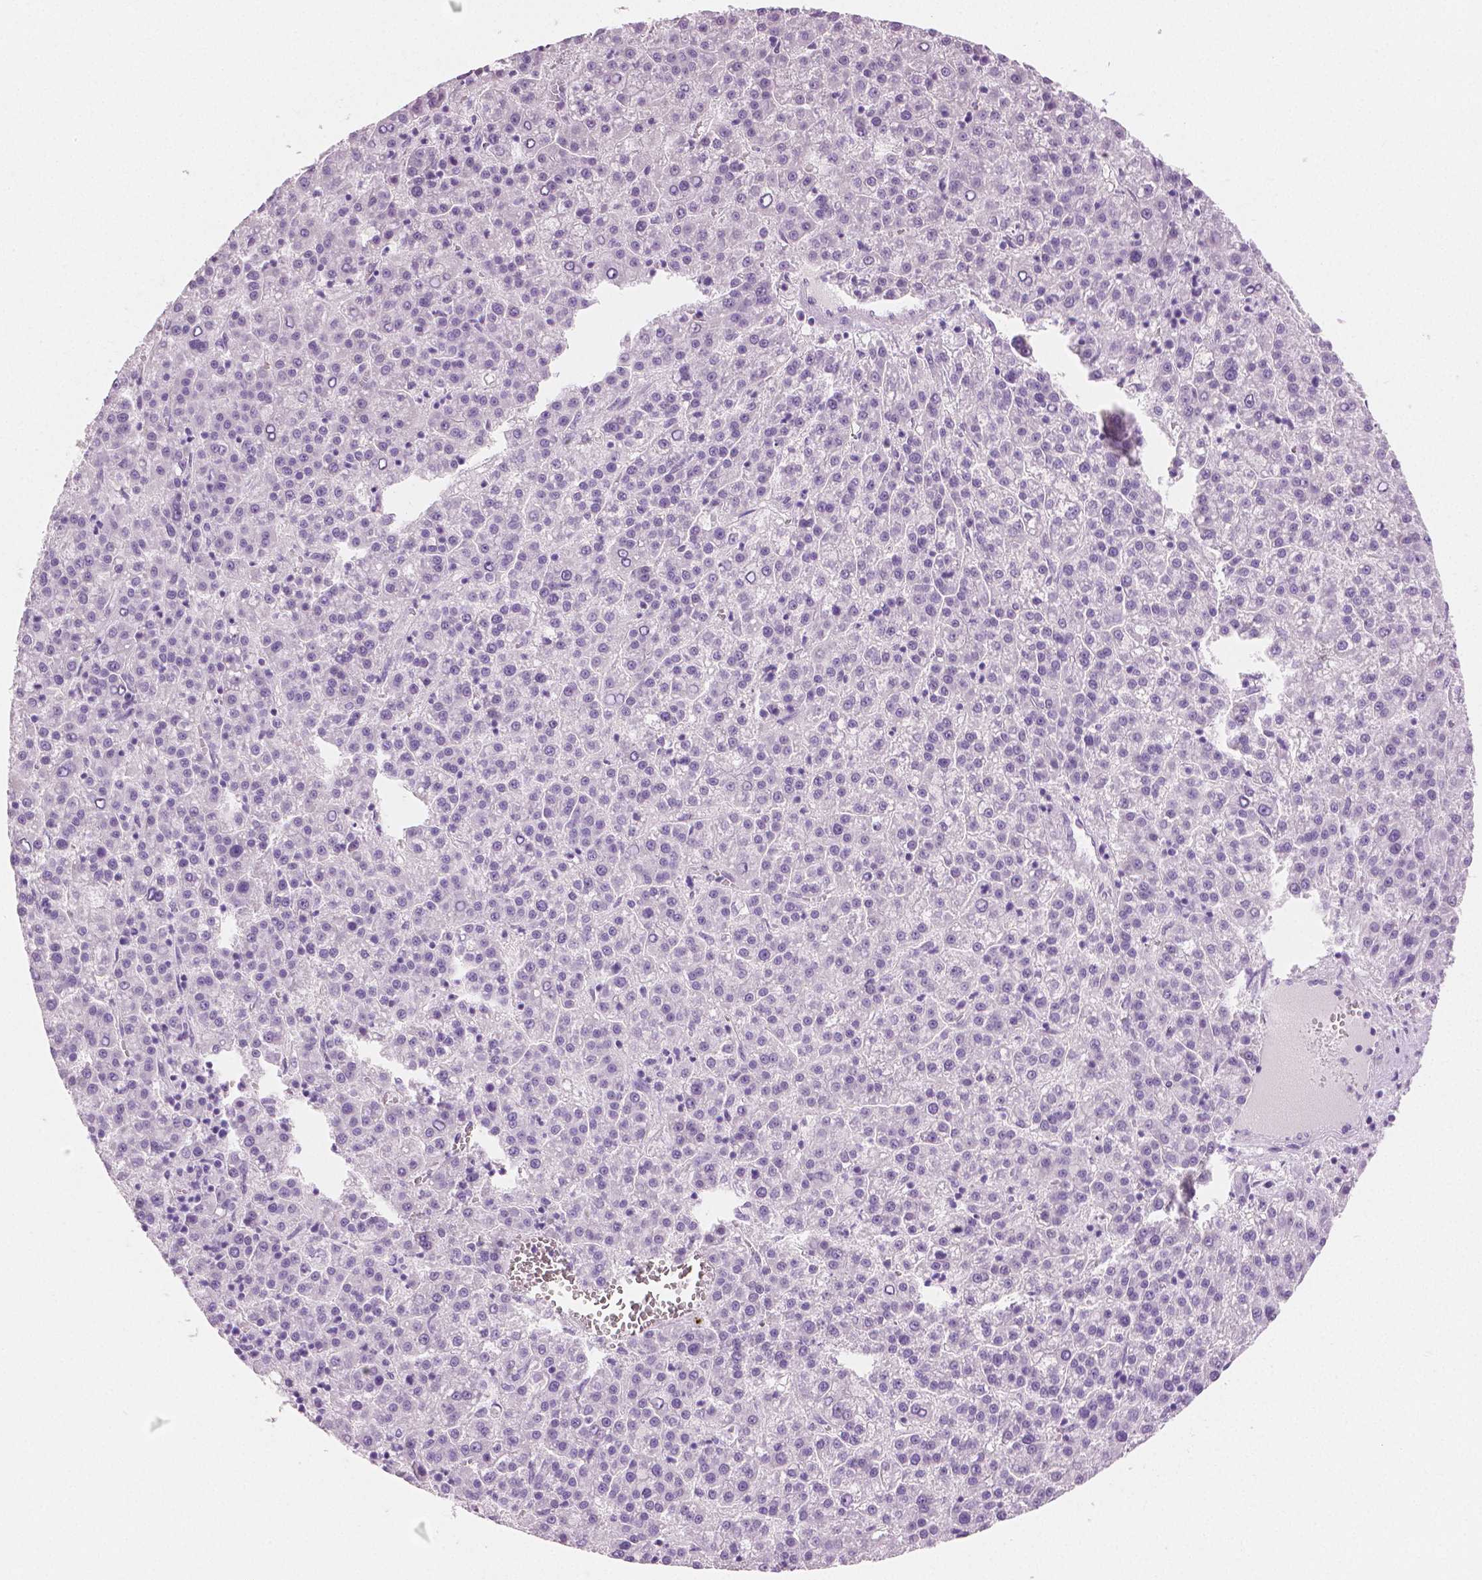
{"staining": {"intensity": "negative", "quantity": "none", "location": "none"}, "tissue": "liver cancer", "cell_type": "Tumor cells", "image_type": "cancer", "snomed": [{"axis": "morphology", "description": "Carcinoma, Hepatocellular, NOS"}, {"axis": "topography", "description": "Liver"}], "caption": "IHC photomicrograph of neoplastic tissue: liver cancer stained with DAB displays no significant protein positivity in tumor cells.", "gene": "PLIN4", "patient": {"sex": "female", "age": 58}}